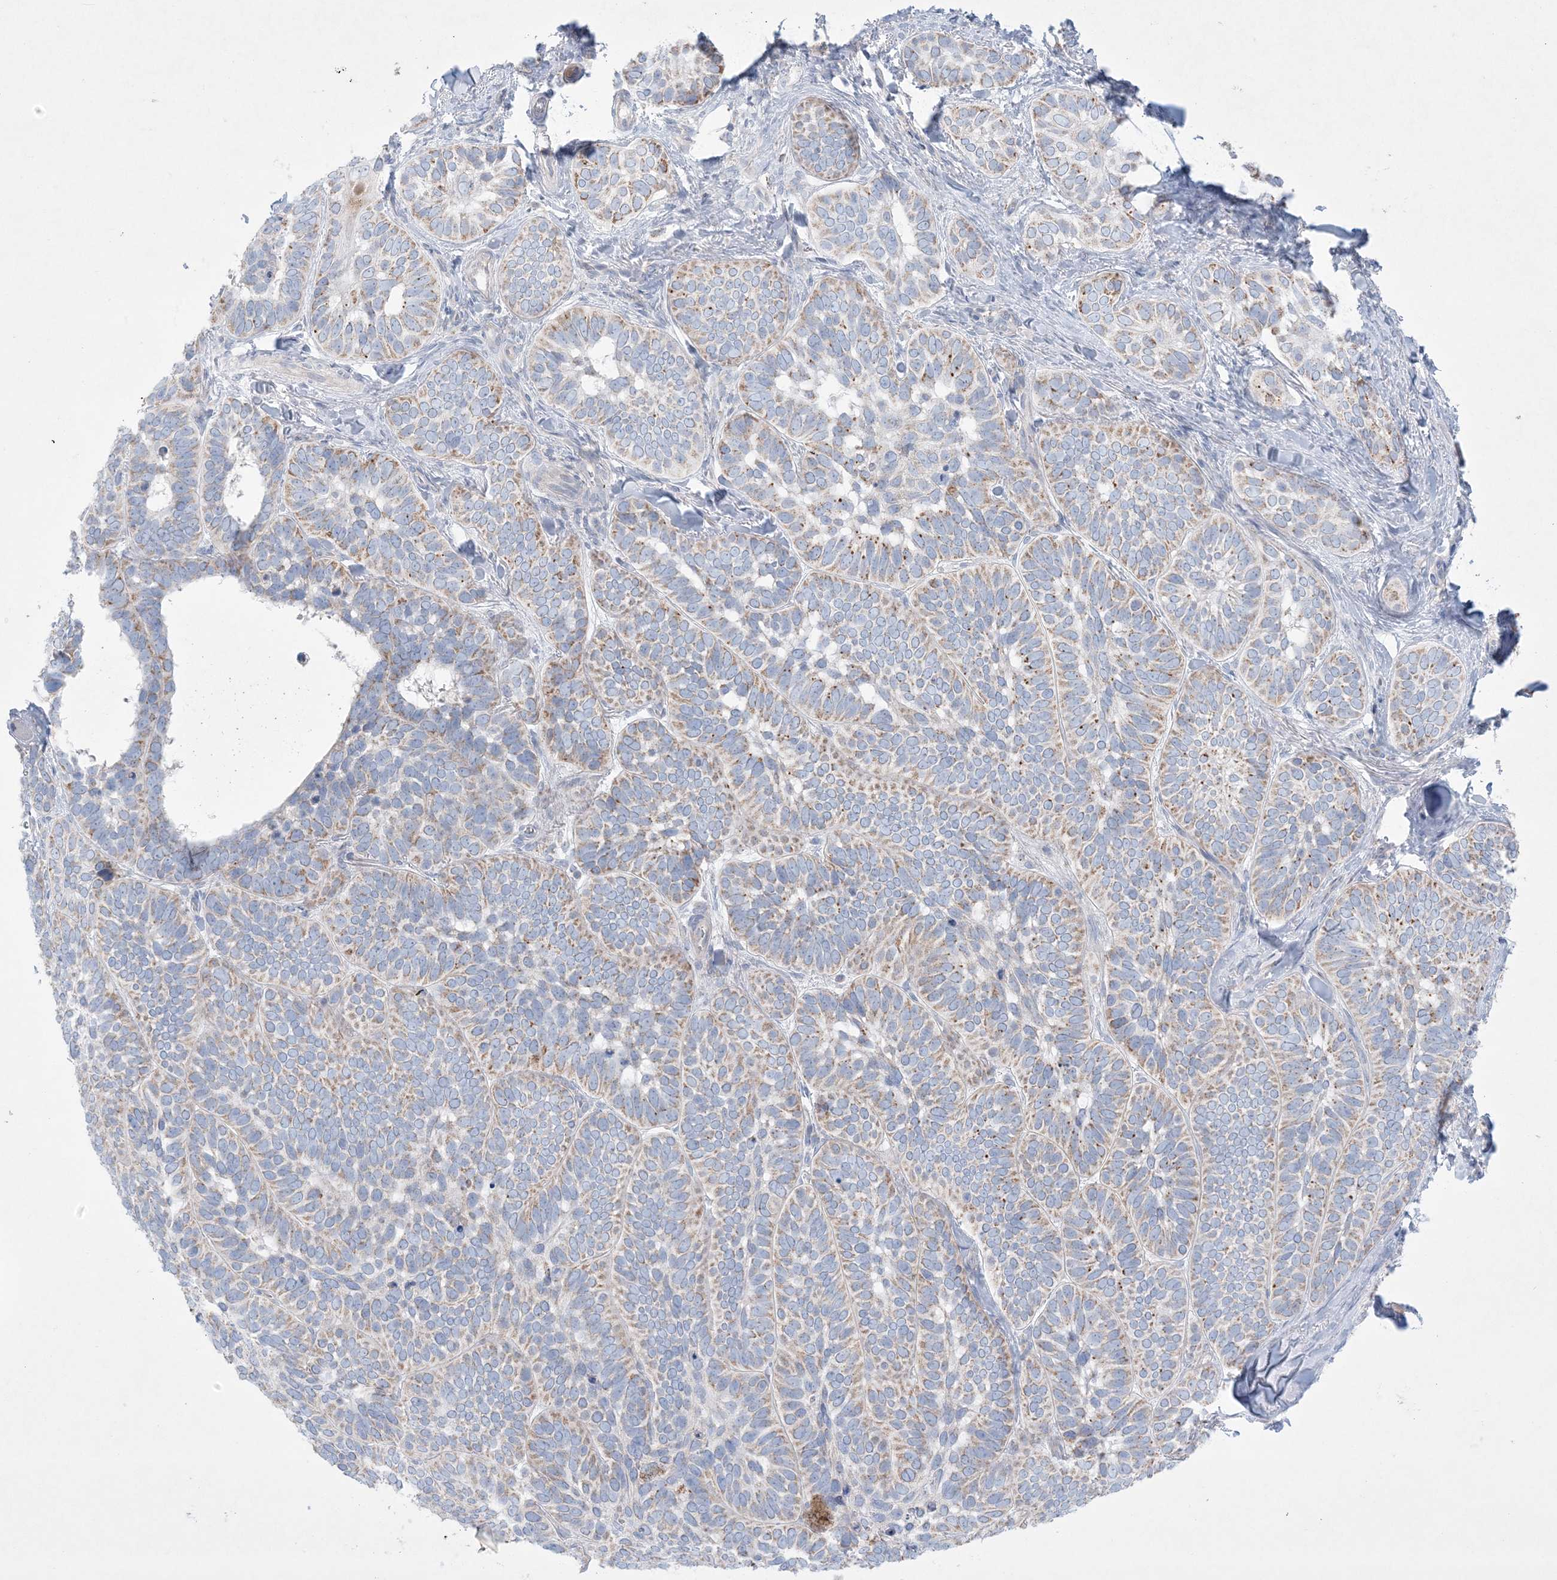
{"staining": {"intensity": "moderate", "quantity": "<25%", "location": "cytoplasmic/membranous"}, "tissue": "skin cancer", "cell_type": "Tumor cells", "image_type": "cancer", "snomed": [{"axis": "morphology", "description": "Basal cell carcinoma"}, {"axis": "topography", "description": "Skin"}], "caption": "Immunohistochemical staining of skin cancer displays moderate cytoplasmic/membranous protein staining in approximately <25% of tumor cells.", "gene": "KCTD6", "patient": {"sex": "male", "age": 62}}